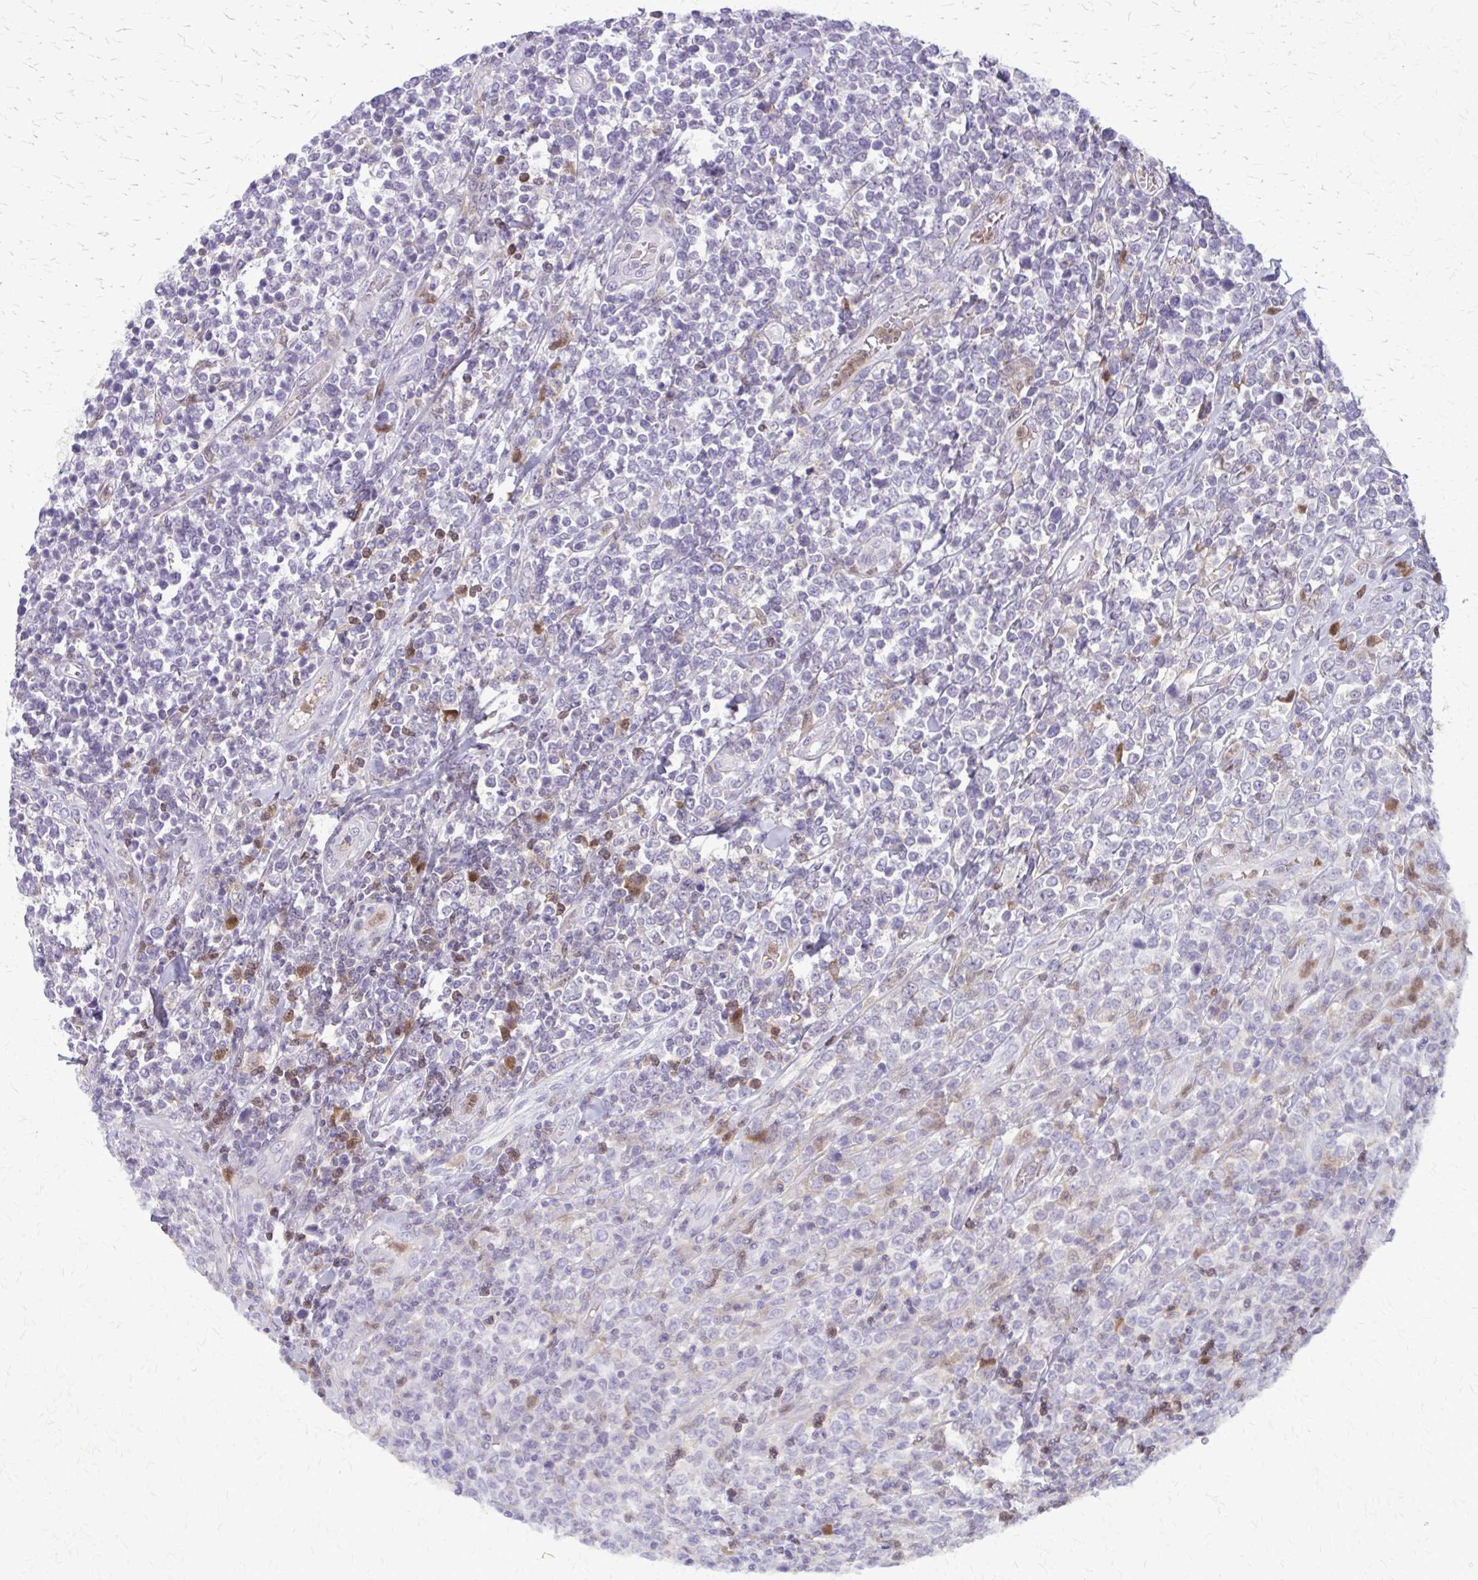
{"staining": {"intensity": "negative", "quantity": "none", "location": "none"}, "tissue": "lymphoma", "cell_type": "Tumor cells", "image_type": "cancer", "snomed": [{"axis": "morphology", "description": "Malignant lymphoma, non-Hodgkin's type, High grade"}, {"axis": "topography", "description": "Soft tissue"}], "caption": "High magnification brightfield microscopy of lymphoma stained with DAB (3,3'-diaminobenzidine) (brown) and counterstained with hematoxylin (blue): tumor cells show no significant expression.", "gene": "GLRX", "patient": {"sex": "female", "age": 56}}